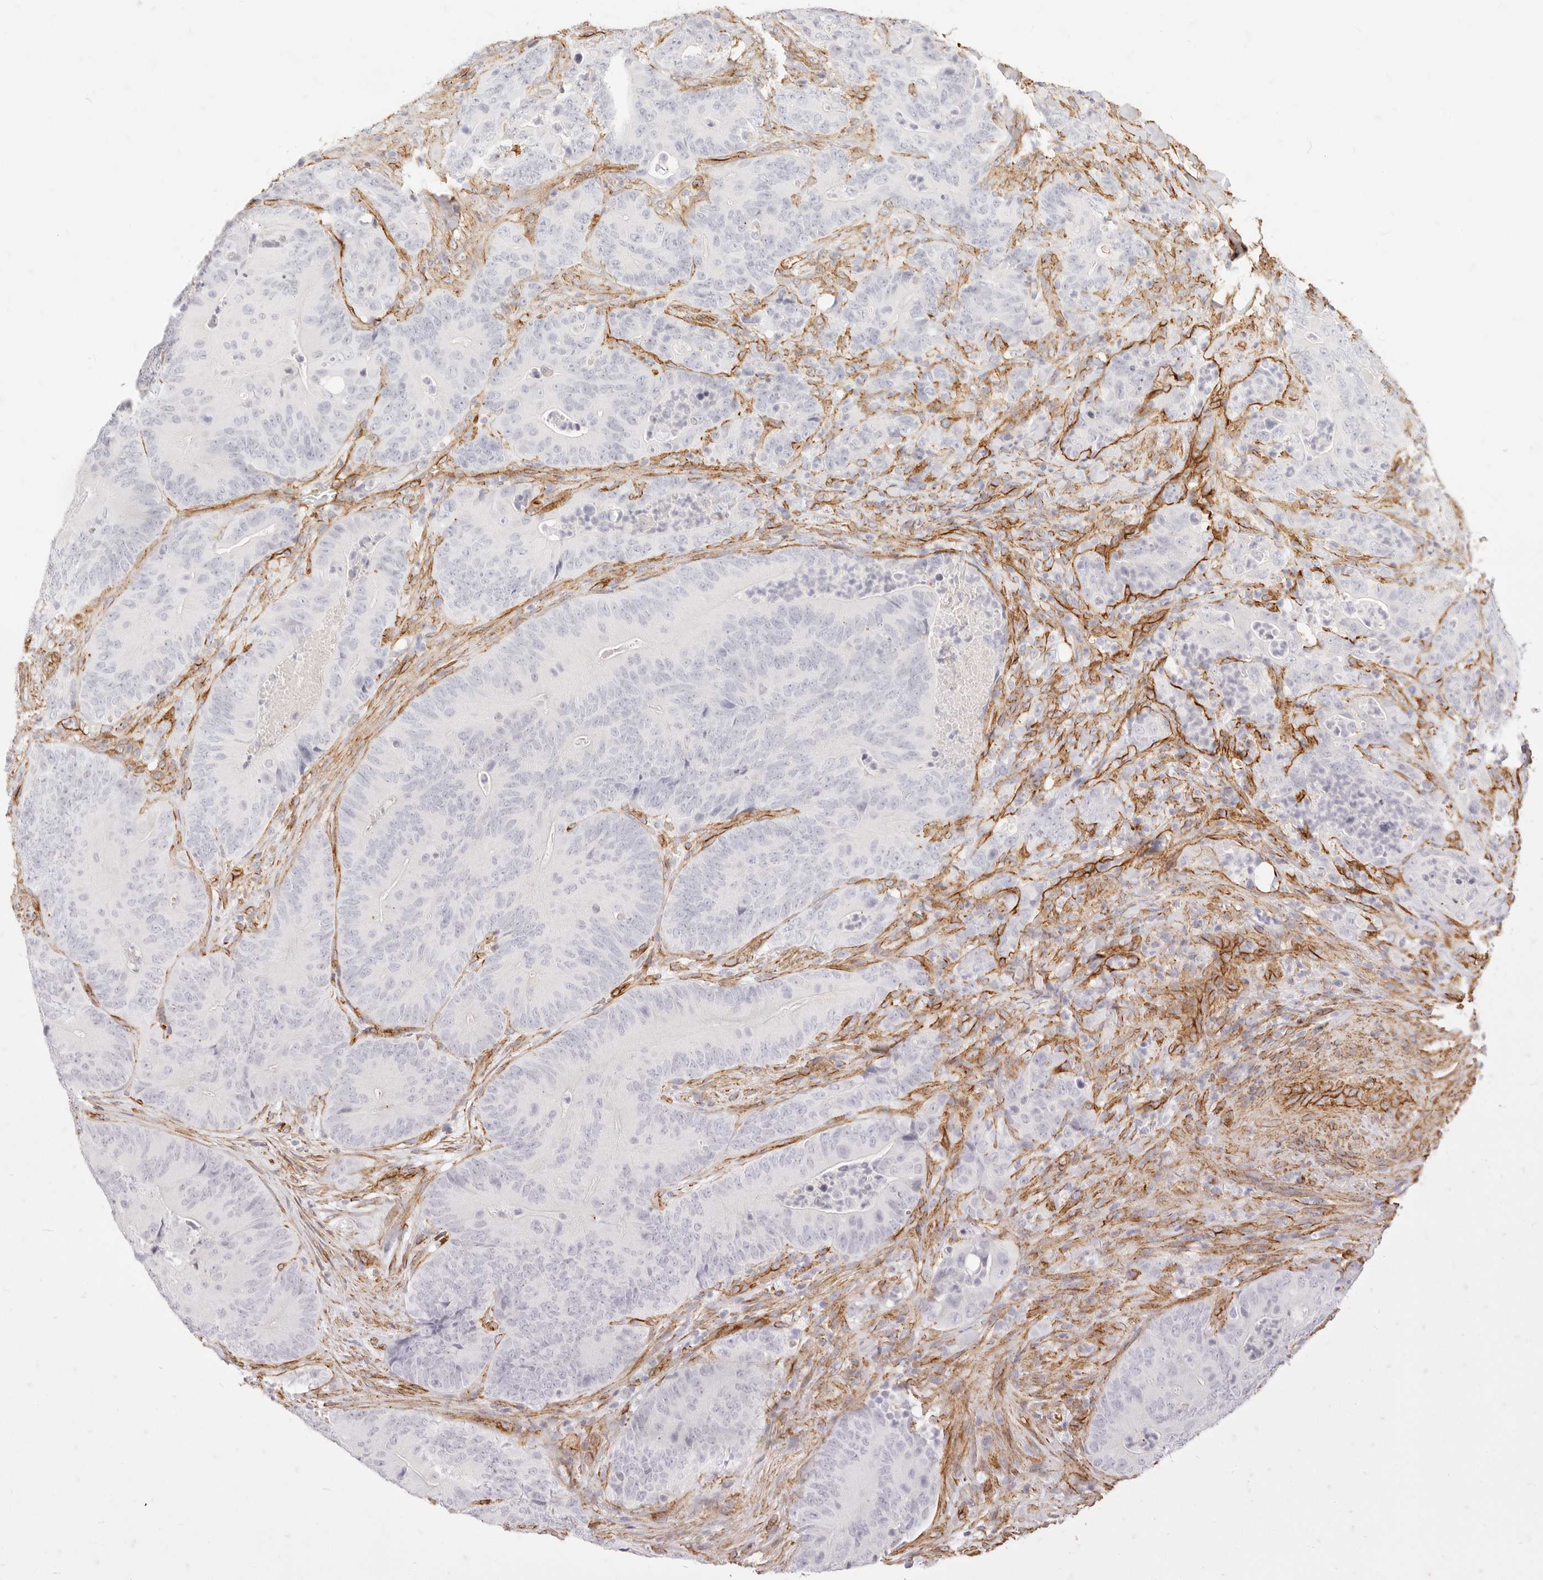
{"staining": {"intensity": "negative", "quantity": "none", "location": "none"}, "tissue": "colorectal cancer", "cell_type": "Tumor cells", "image_type": "cancer", "snomed": [{"axis": "morphology", "description": "Normal tissue, NOS"}, {"axis": "topography", "description": "Colon"}], "caption": "An immunohistochemistry histopathology image of colorectal cancer is shown. There is no staining in tumor cells of colorectal cancer.", "gene": "NUS1", "patient": {"sex": "female", "age": 82}}